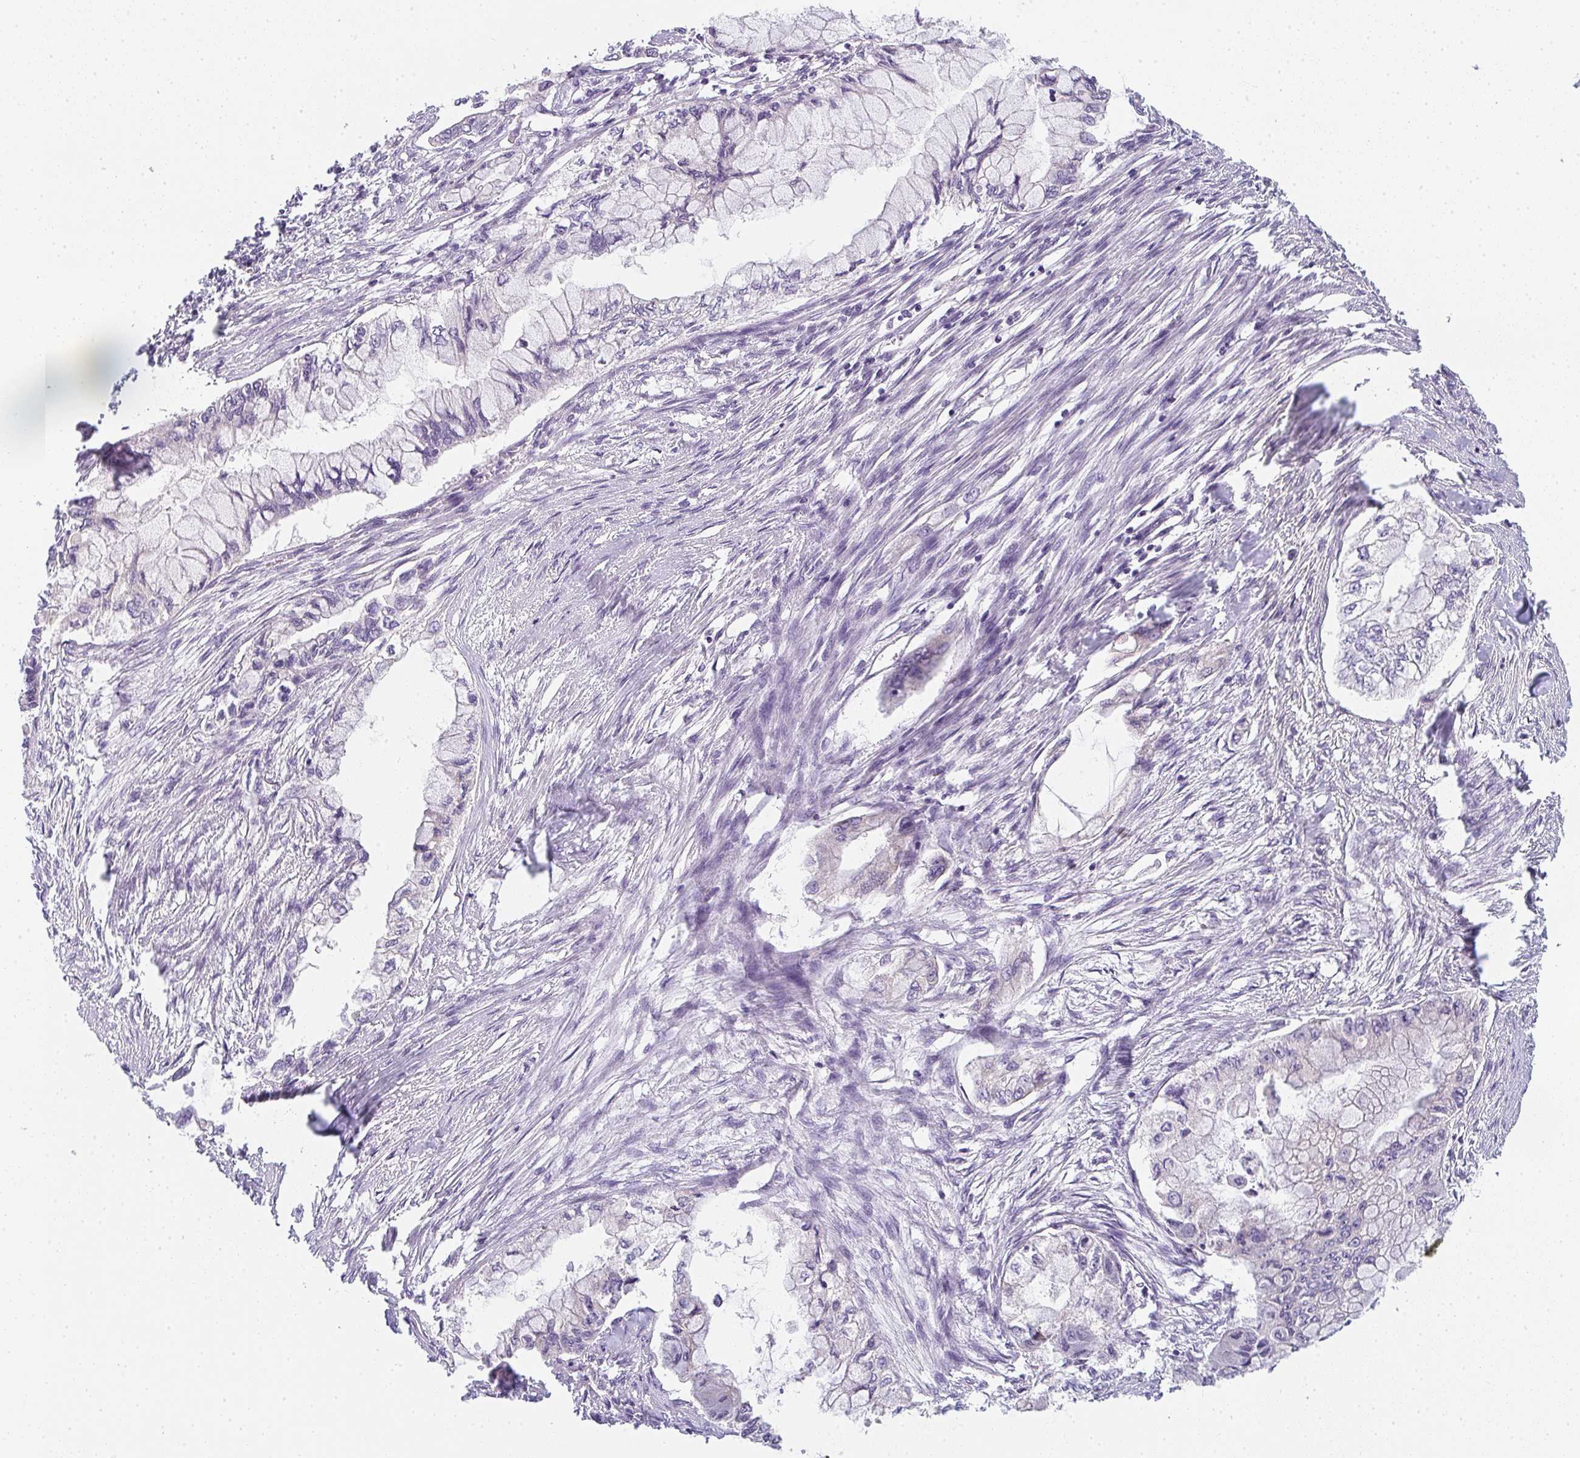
{"staining": {"intensity": "negative", "quantity": "none", "location": "none"}, "tissue": "pancreatic cancer", "cell_type": "Tumor cells", "image_type": "cancer", "snomed": [{"axis": "morphology", "description": "Adenocarcinoma, NOS"}, {"axis": "topography", "description": "Pancreas"}], "caption": "The immunohistochemistry (IHC) histopathology image has no significant expression in tumor cells of adenocarcinoma (pancreatic) tissue.", "gene": "ZNF215", "patient": {"sex": "male", "age": 48}}